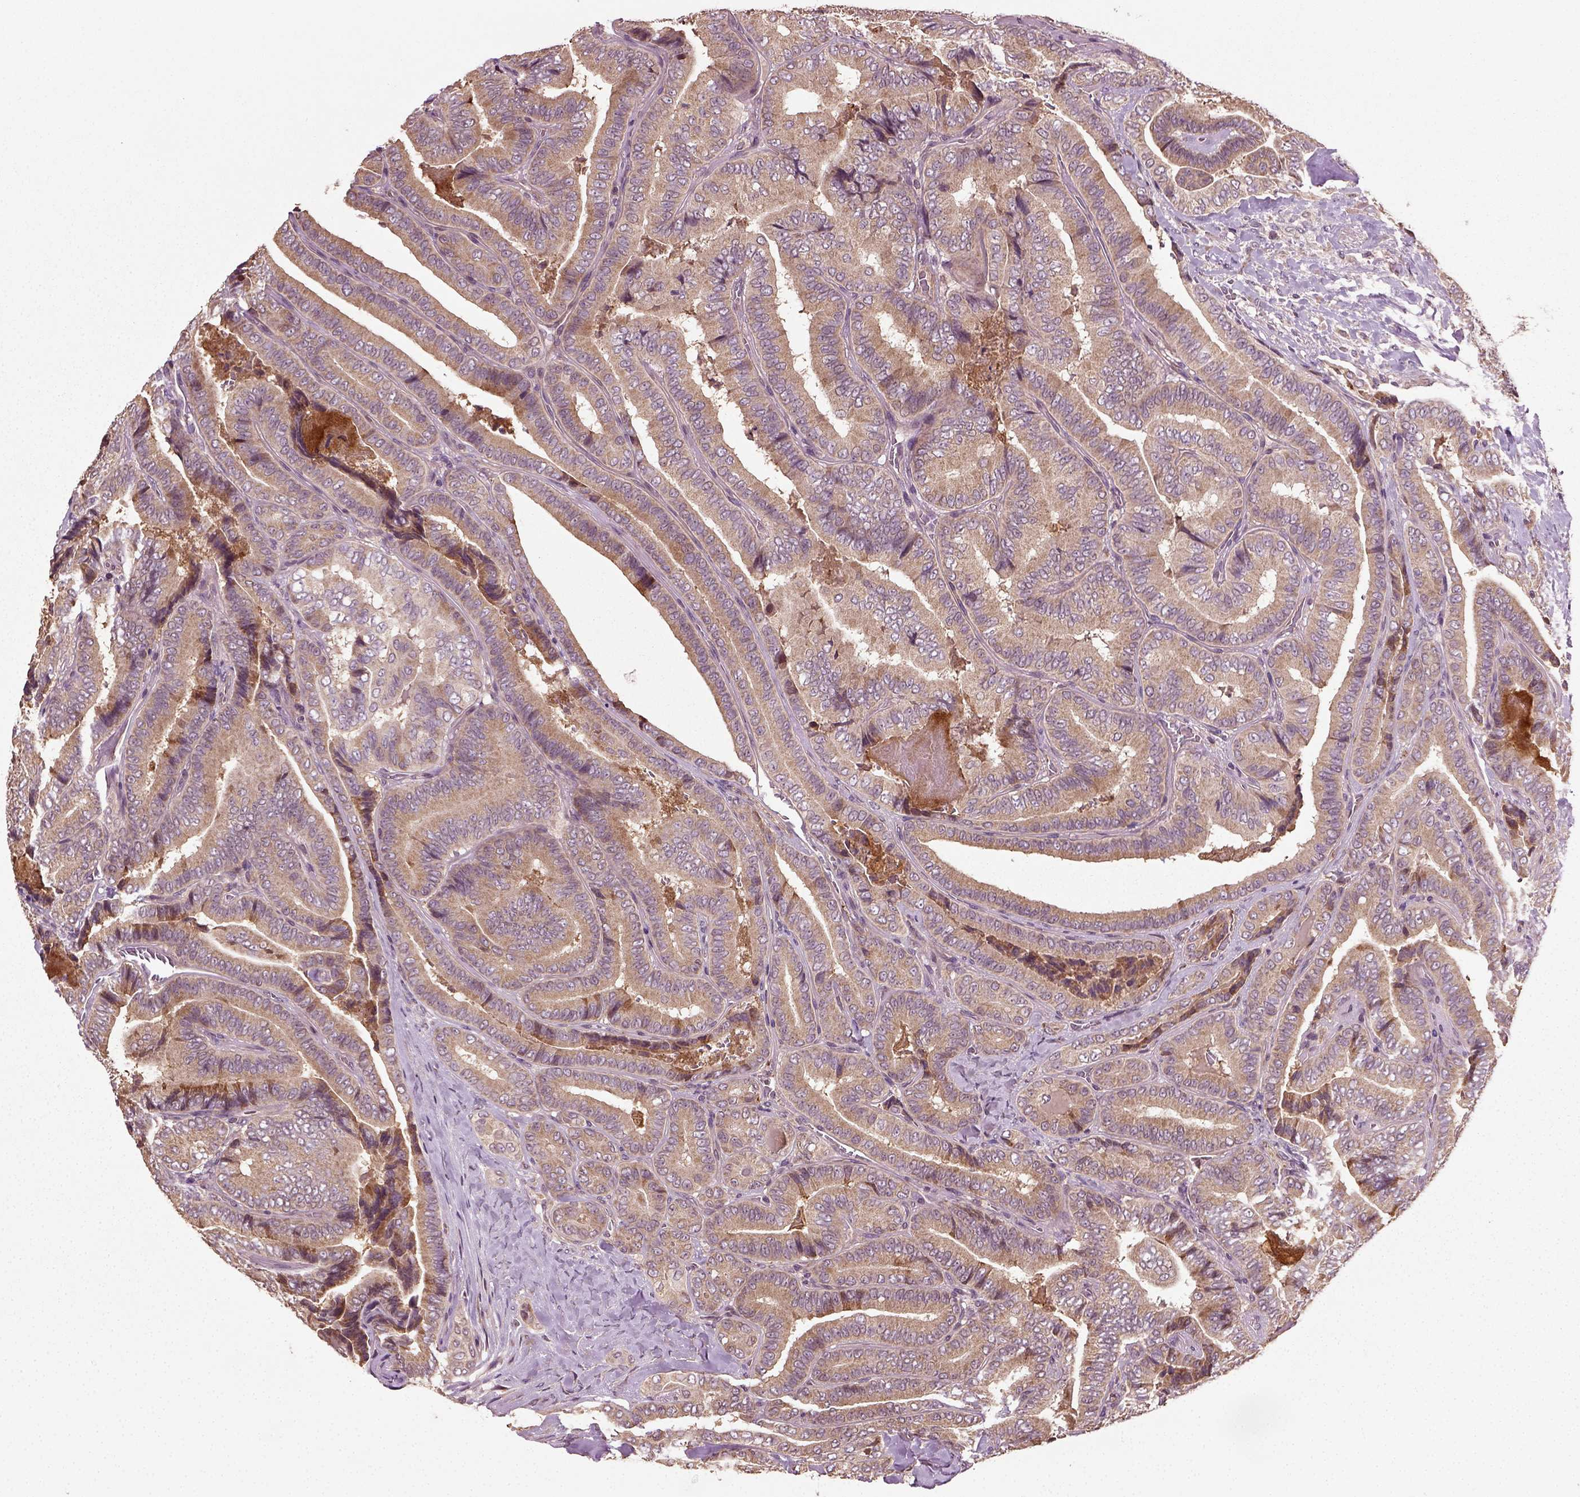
{"staining": {"intensity": "weak", "quantity": ">75%", "location": "cytoplasmic/membranous"}, "tissue": "thyroid cancer", "cell_type": "Tumor cells", "image_type": "cancer", "snomed": [{"axis": "morphology", "description": "Papillary adenocarcinoma, NOS"}, {"axis": "topography", "description": "Thyroid gland"}], "caption": "High-power microscopy captured an immunohistochemistry (IHC) image of papillary adenocarcinoma (thyroid), revealing weak cytoplasmic/membranous expression in approximately >75% of tumor cells. Immunohistochemistry stains the protein in brown and the nuclei are stained blue.", "gene": "ERV3-1", "patient": {"sex": "male", "age": 61}}